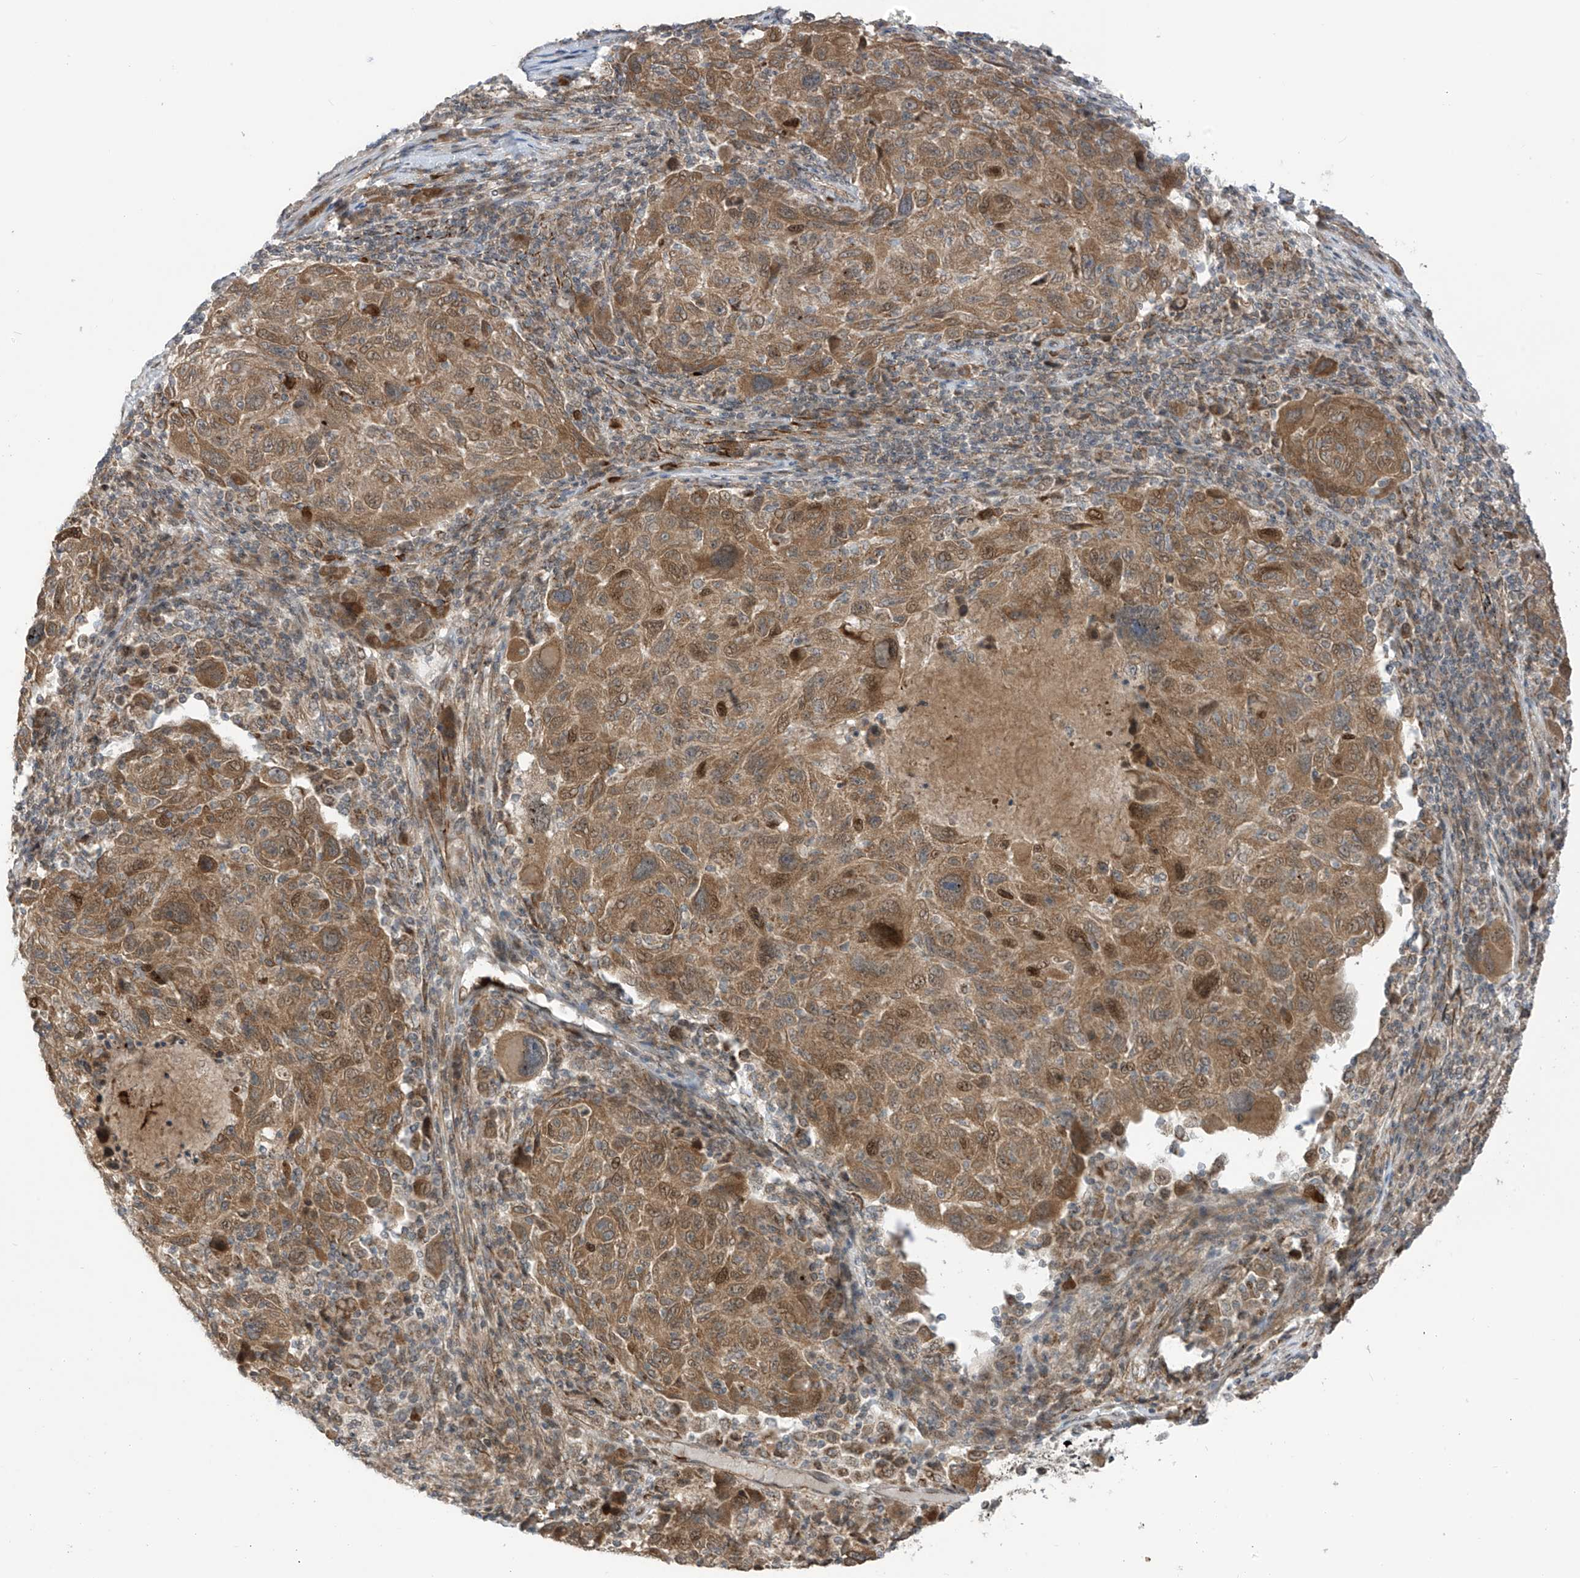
{"staining": {"intensity": "moderate", "quantity": ">75%", "location": "cytoplasmic/membranous"}, "tissue": "melanoma", "cell_type": "Tumor cells", "image_type": "cancer", "snomed": [{"axis": "morphology", "description": "Malignant melanoma, NOS"}, {"axis": "topography", "description": "Skin"}], "caption": "This is an image of IHC staining of melanoma, which shows moderate staining in the cytoplasmic/membranous of tumor cells.", "gene": "PDE11A", "patient": {"sex": "male", "age": 53}}